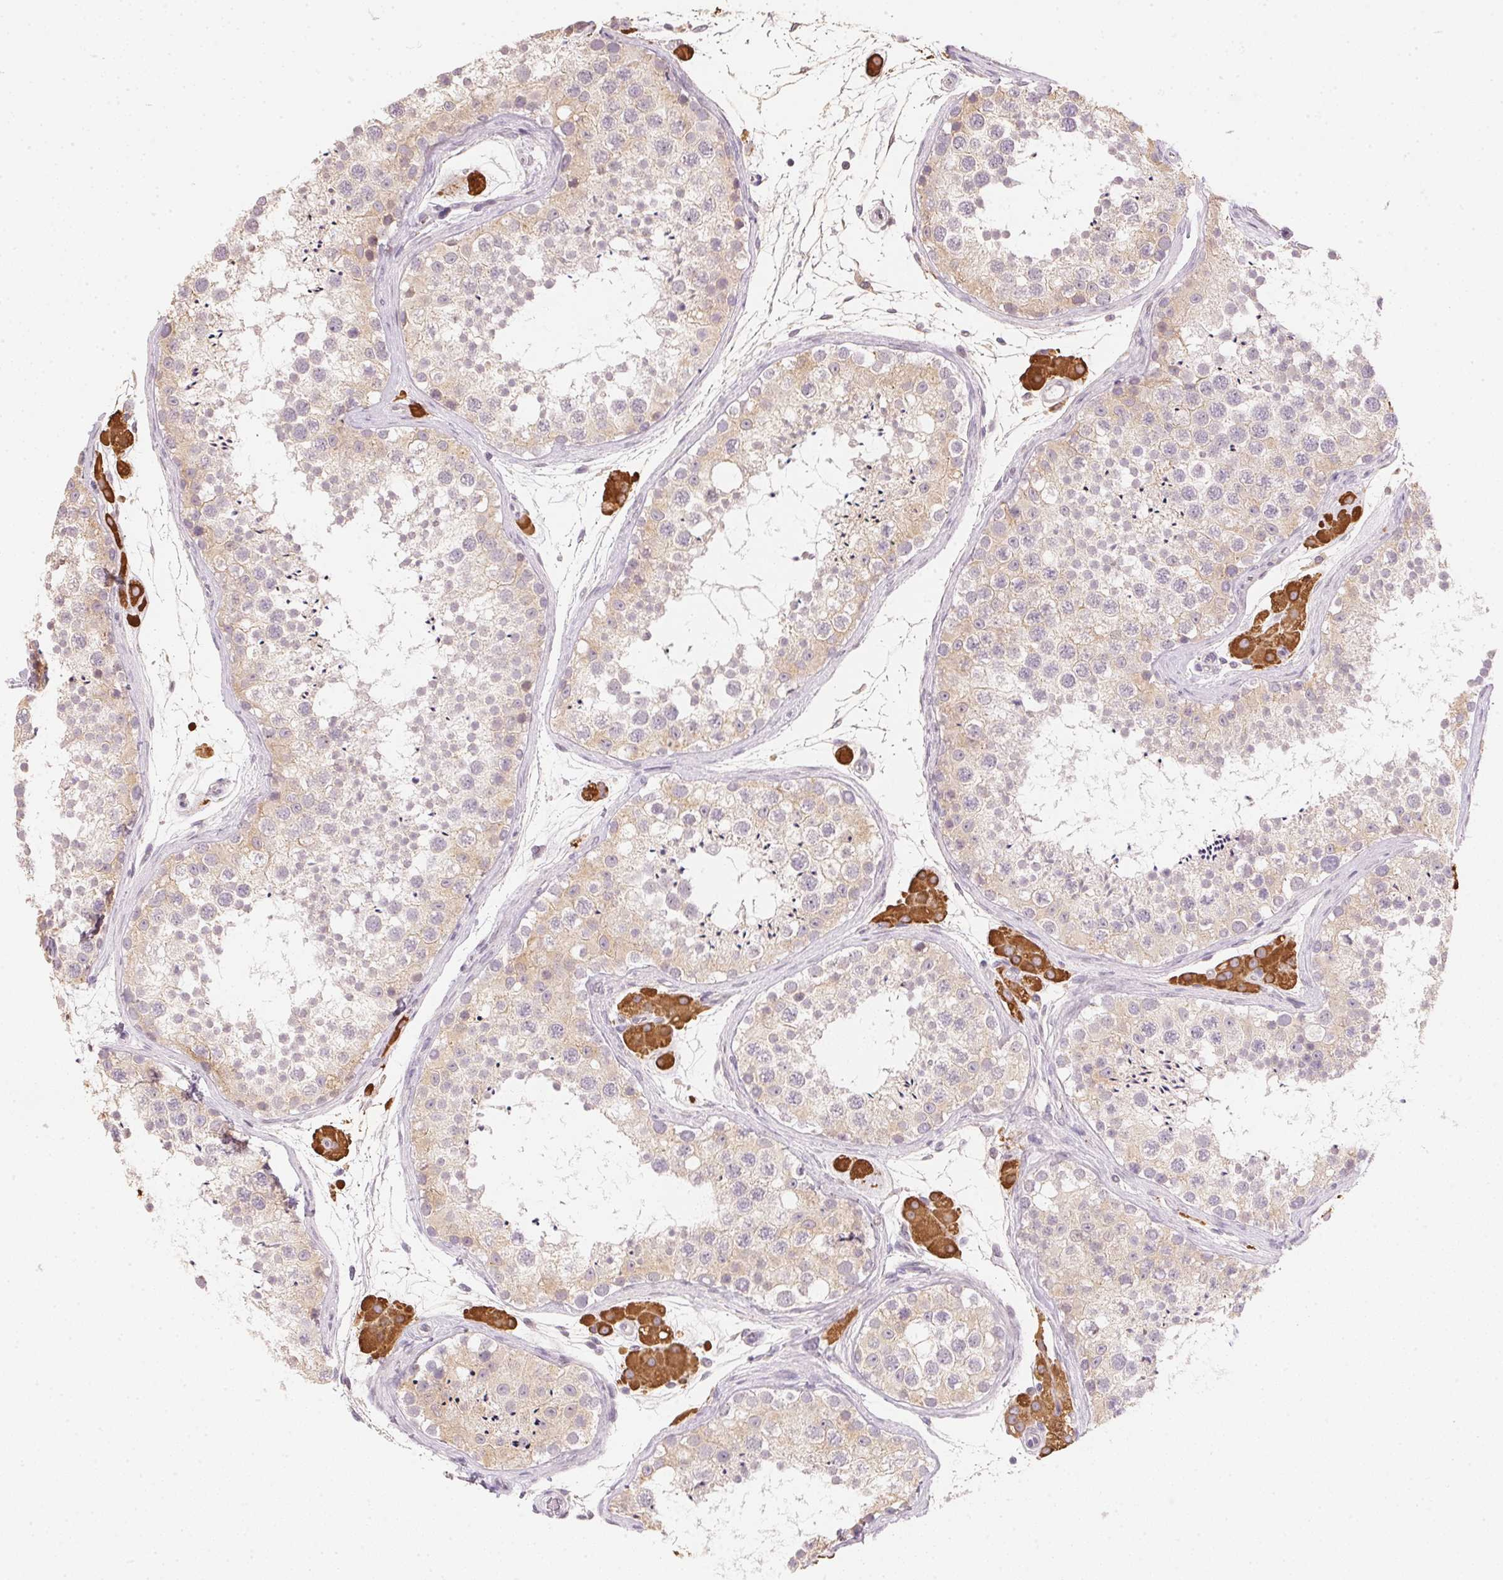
{"staining": {"intensity": "weak", "quantity": "<25%", "location": "cytoplasmic/membranous"}, "tissue": "testis", "cell_type": "Cells in seminiferous ducts", "image_type": "normal", "snomed": [{"axis": "morphology", "description": "Normal tissue, NOS"}, {"axis": "topography", "description": "Testis"}], "caption": "DAB immunohistochemical staining of benign testis demonstrates no significant expression in cells in seminiferous ducts. (DAB immunohistochemistry, high magnification).", "gene": "DHCR24", "patient": {"sex": "male", "age": 41}}